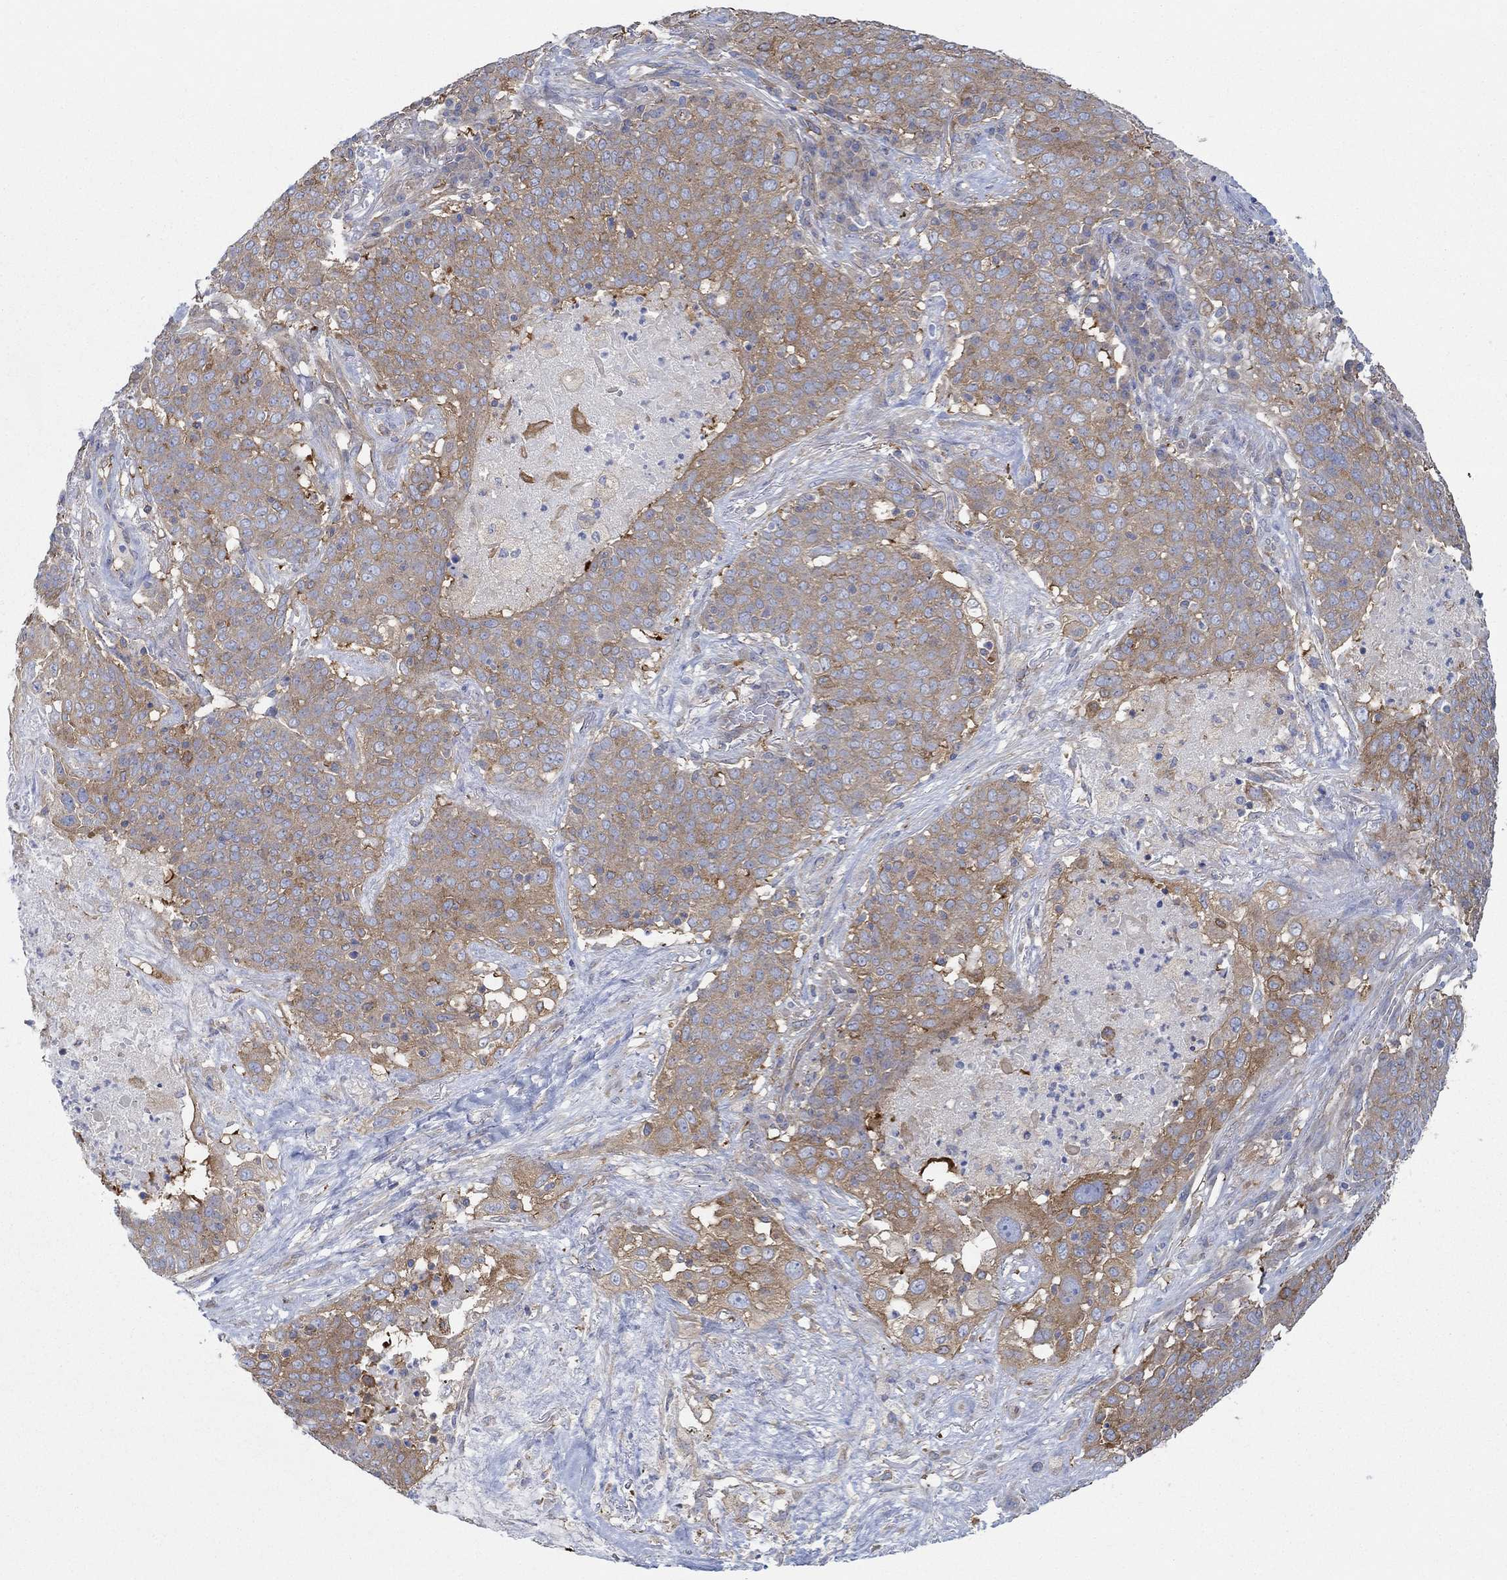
{"staining": {"intensity": "moderate", "quantity": ">75%", "location": "cytoplasmic/membranous"}, "tissue": "lung cancer", "cell_type": "Tumor cells", "image_type": "cancer", "snomed": [{"axis": "morphology", "description": "Squamous cell carcinoma, NOS"}, {"axis": "topography", "description": "Lung"}], "caption": "Moderate cytoplasmic/membranous staining for a protein is seen in about >75% of tumor cells of lung squamous cell carcinoma using IHC.", "gene": "SPAG9", "patient": {"sex": "male", "age": 82}}